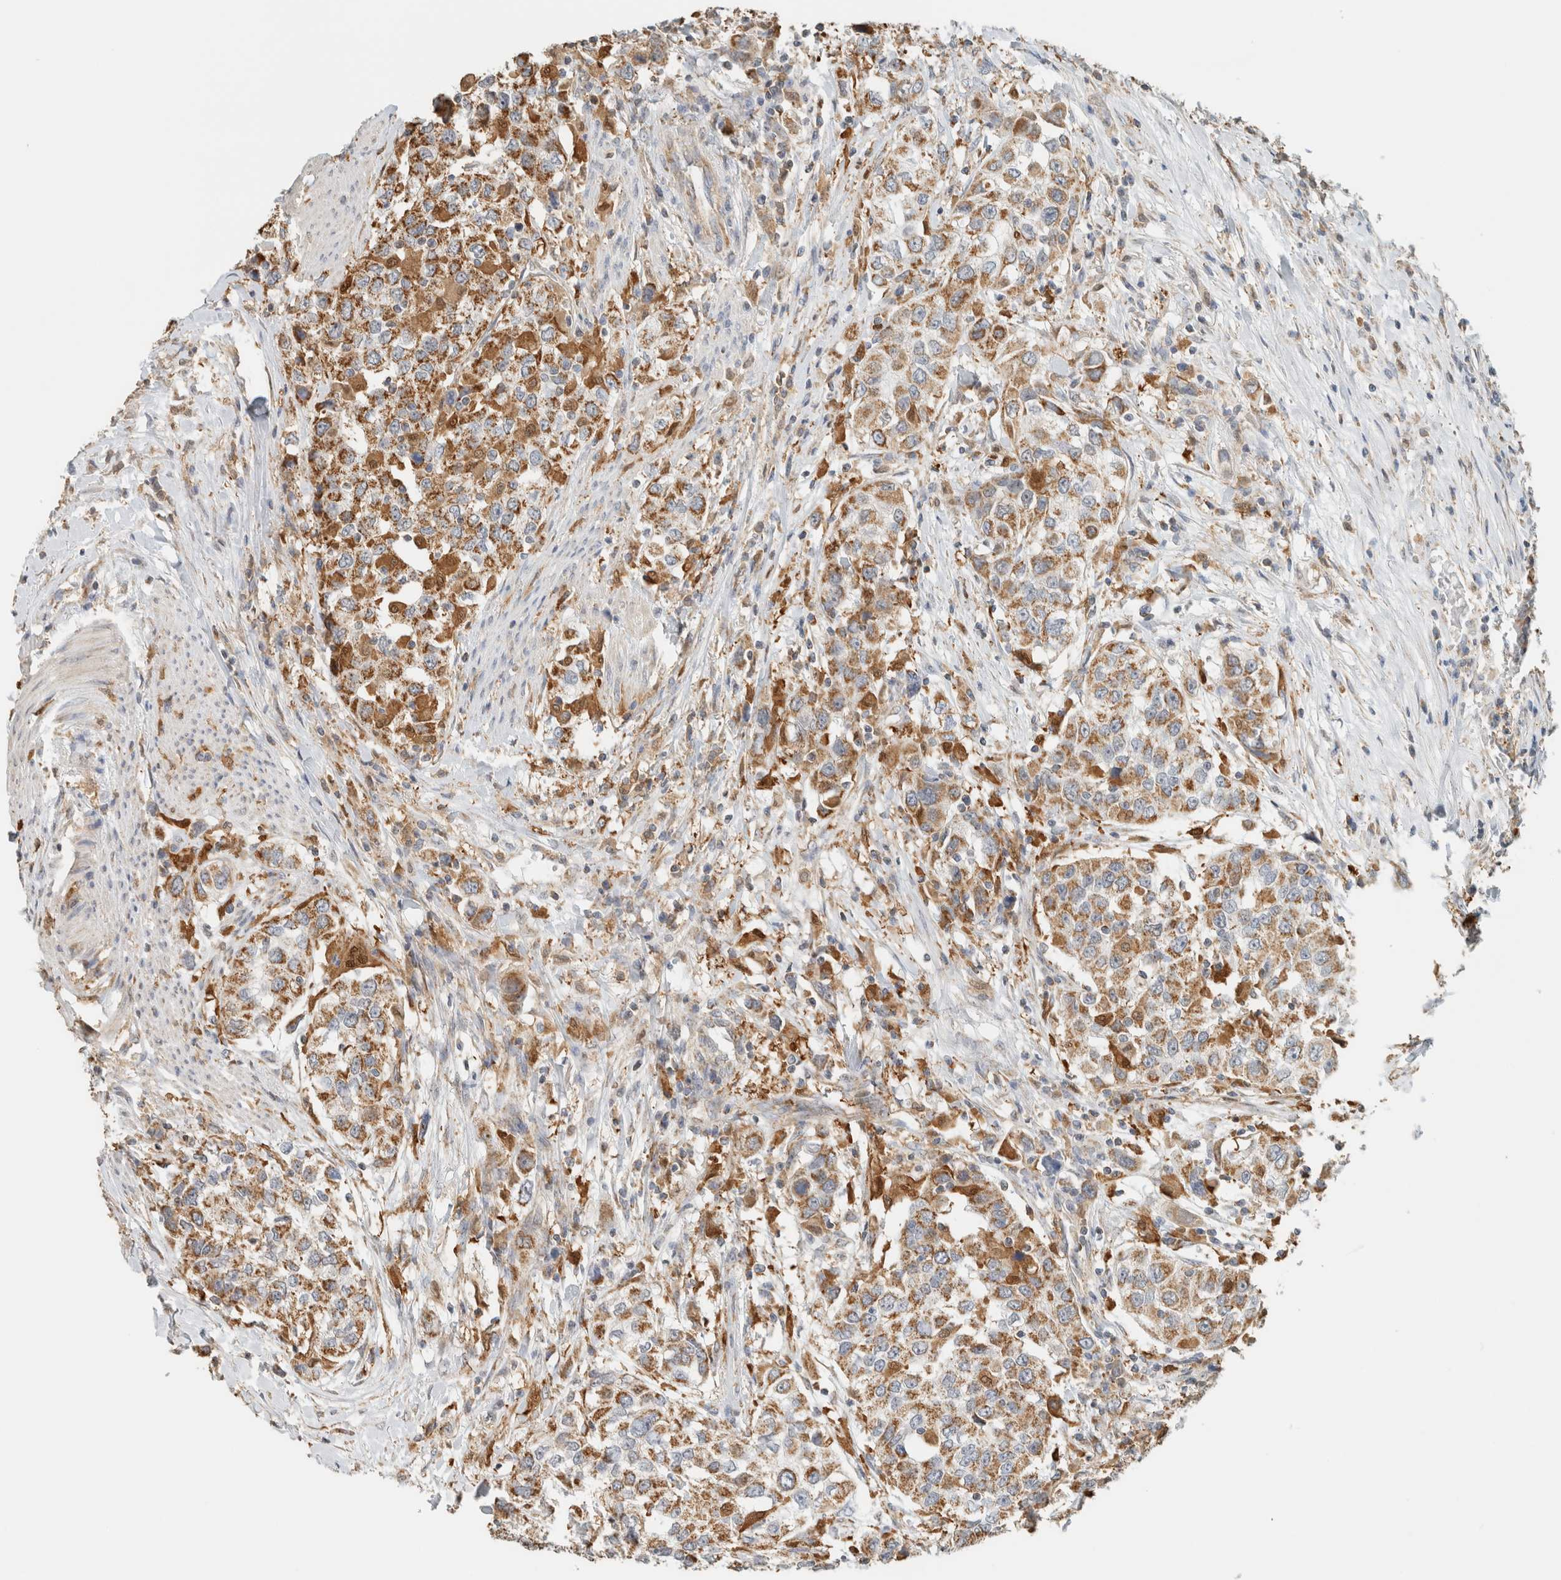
{"staining": {"intensity": "moderate", "quantity": ">75%", "location": "cytoplasmic/membranous"}, "tissue": "urothelial cancer", "cell_type": "Tumor cells", "image_type": "cancer", "snomed": [{"axis": "morphology", "description": "Urothelial carcinoma, High grade"}, {"axis": "topography", "description": "Urinary bladder"}], "caption": "IHC (DAB) staining of urothelial carcinoma (high-grade) exhibits moderate cytoplasmic/membranous protein expression in approximately >75% of tumor cells. (Stains: DAB (3,3'-diaminobenzidine) in brown, nuclei in blue, Microscopy: brightfield microscopy at high magnification).", "gene": "CAPG", "patient": {"sex": "female", "age": 80}}